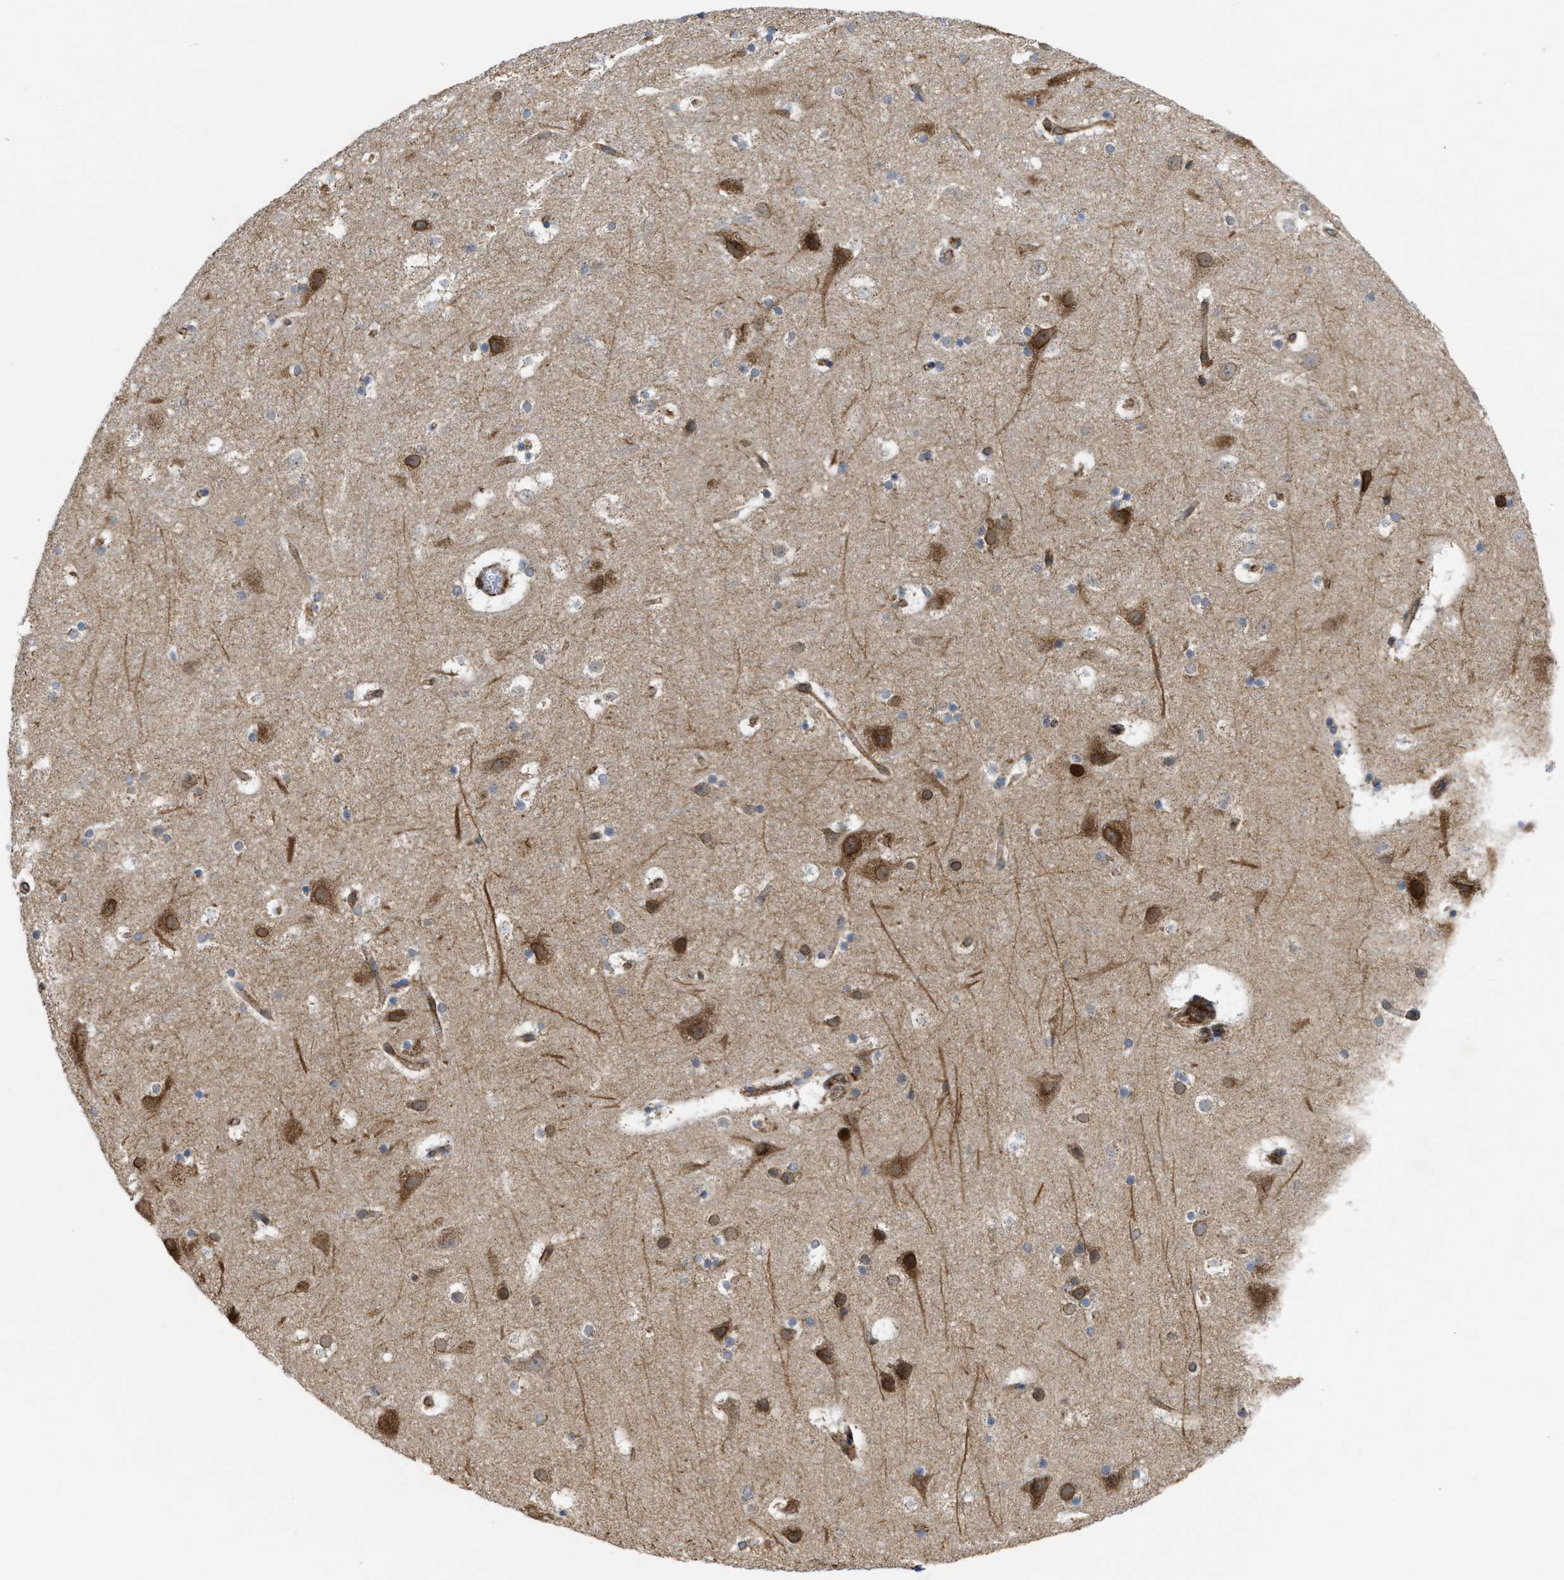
{"staining": {"intensity": "moderate", "quantity": ">75%", "location": "cytoplasmic/membranous"}, "tissue": "cerebral cortex", "cell_type": "Endothelial cells", "image_type": "normal", "snomed": [{"axis": "morphology", "description": "Normal tissue, NOS"}, {"axis": "topography", "description": "Cerebral cortex"}], "caption": "Immunohistochemistry (DAB) staining of unremarkable cerebral cortex exhibits moderate cytoplasmic/membranous protein expression in approximately >75% of endothelial cells.", "gene": "EOGT", "patient": {"sex": "male", "age": 45}}